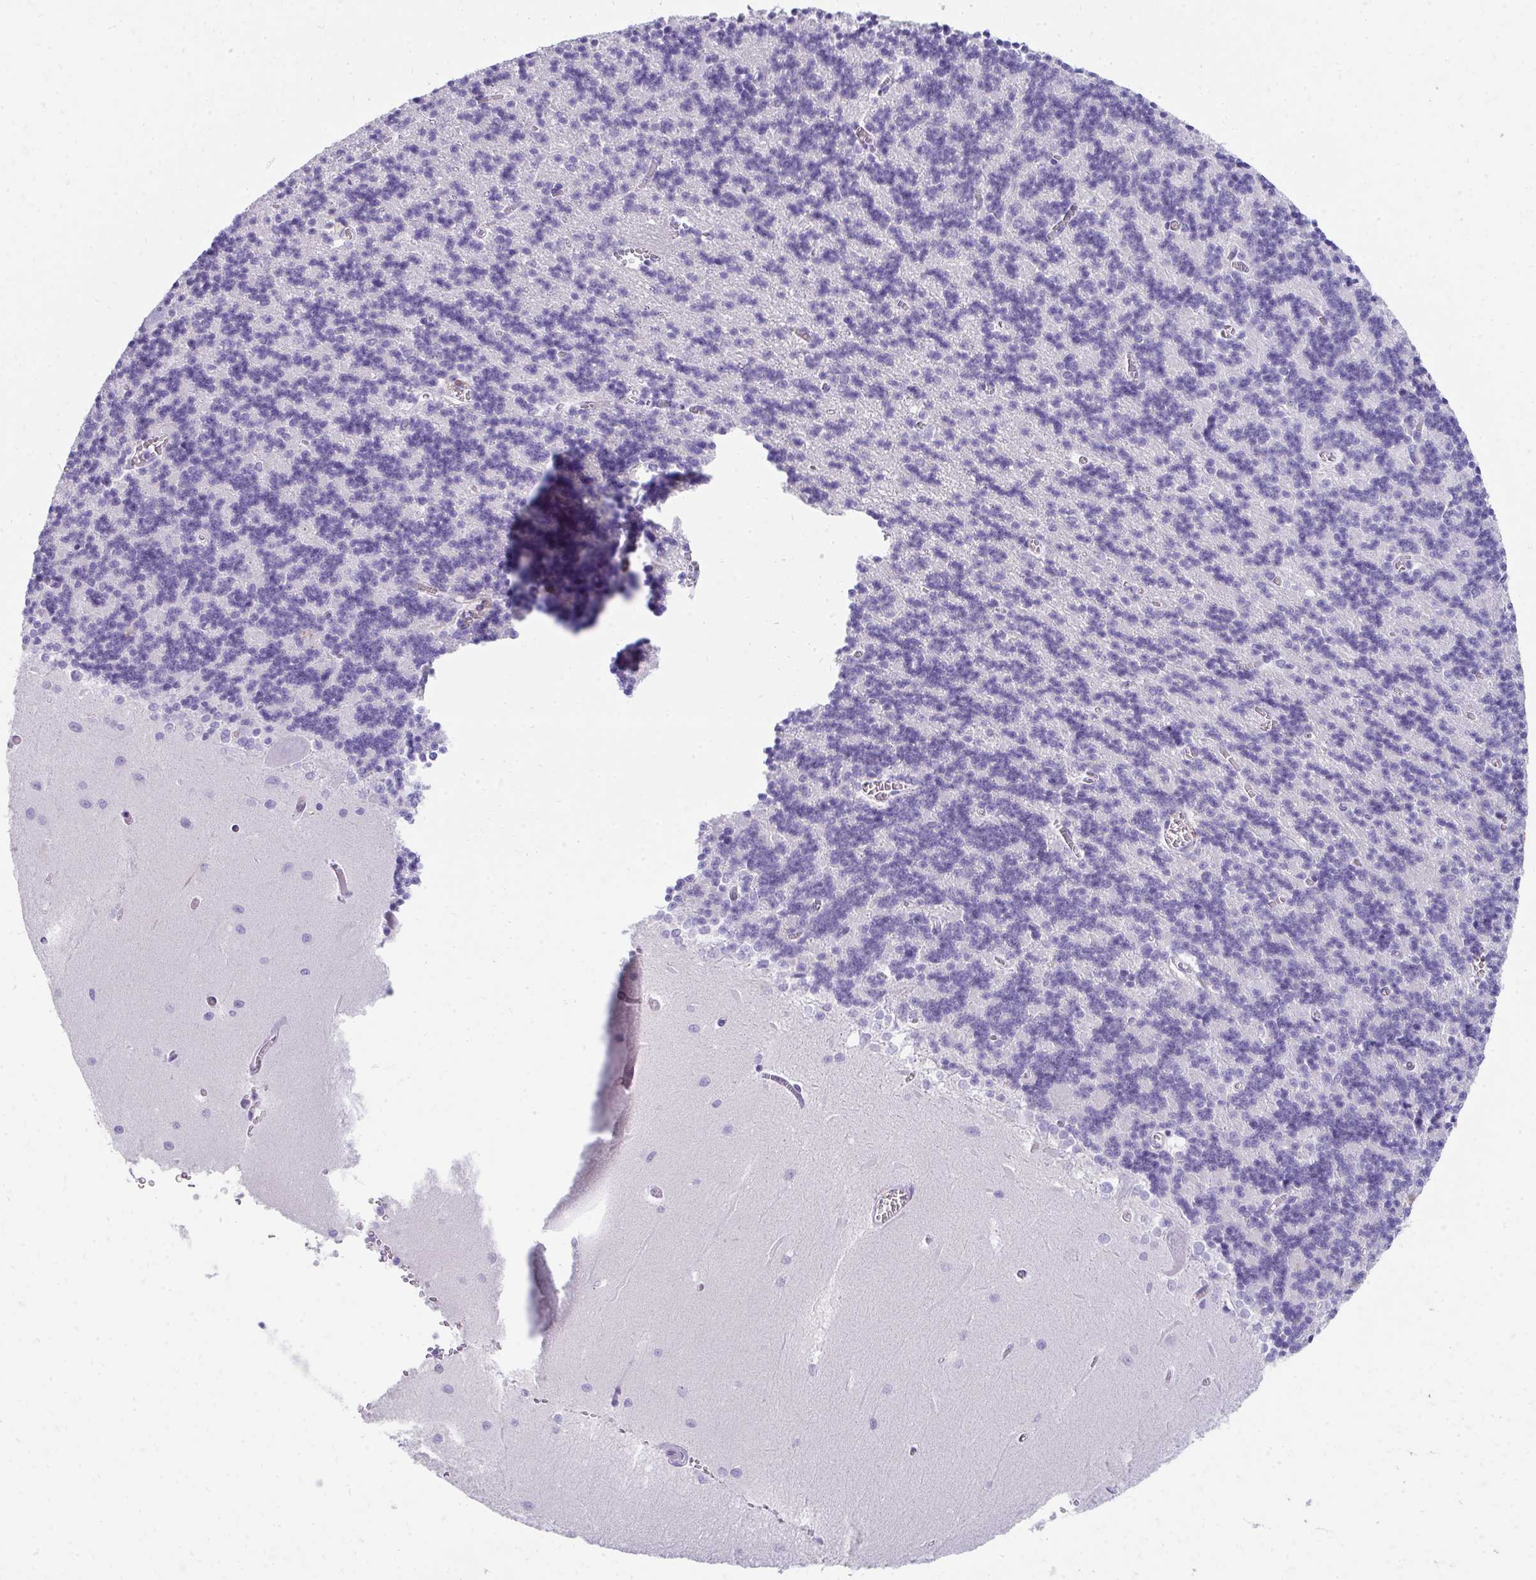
{"staining": {"intensity": "negative", "quantity": "none", "location": "none"}, "tissue": "cerebellum", "cell_type": "Cells in granular layer", "image_type": "normal", "snomed": [{"axis": "morphology", "description": "Normal tissue, NOS"}, {"axis": "topography", "description": "Cerebellum"}], "caption": "IHC of unremarkable cerebellum shows no staining in cells in granular layer. Brightfield microscopy of immunohistochemistry (IHC) stained with DAB (brown) and hematoxylin (blue), captured at high magnification.", "gene": "SEC14L3", "patient": {"sex": "male", "age": 37}}